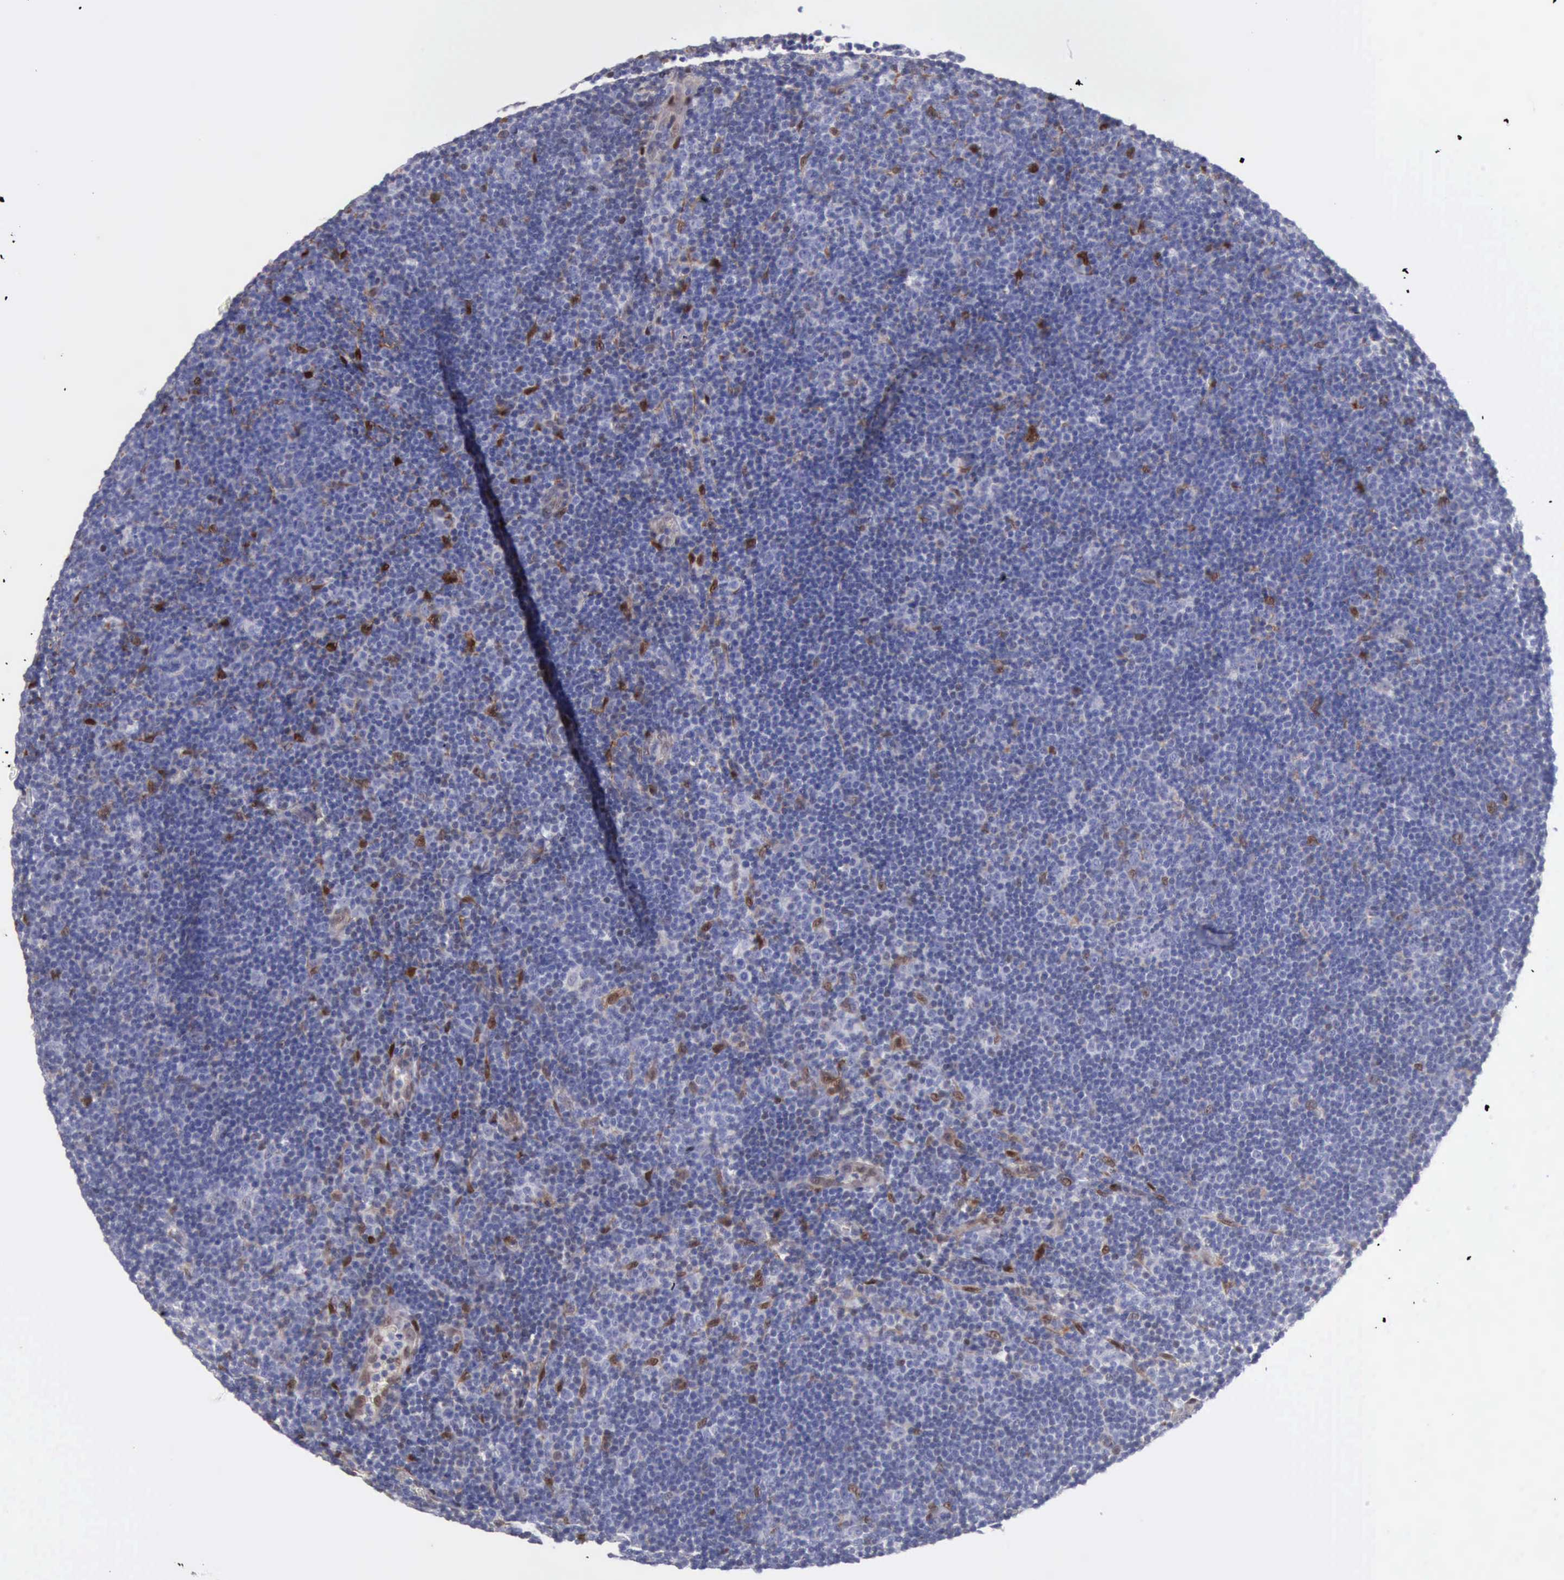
{"staining": {"intensity": "negative", "quantity": "none", "location": "none"}, "tissue": "lymphoma", "cell_type": "Tumor cells", "image_type": "cancer", "snomed": [{"axis": "morphology", "description": "Malignant lymphoma, non-Hodgkin's type, Low grade"}, {"axis": "topography", "description": "Lymph node"}], "caption": "Lymphoma was stained to show a protein in brown. There is no significant positivity in tumor cells.", "gene": "FHL1", "patient": {"sex": "male", "age": 49}}